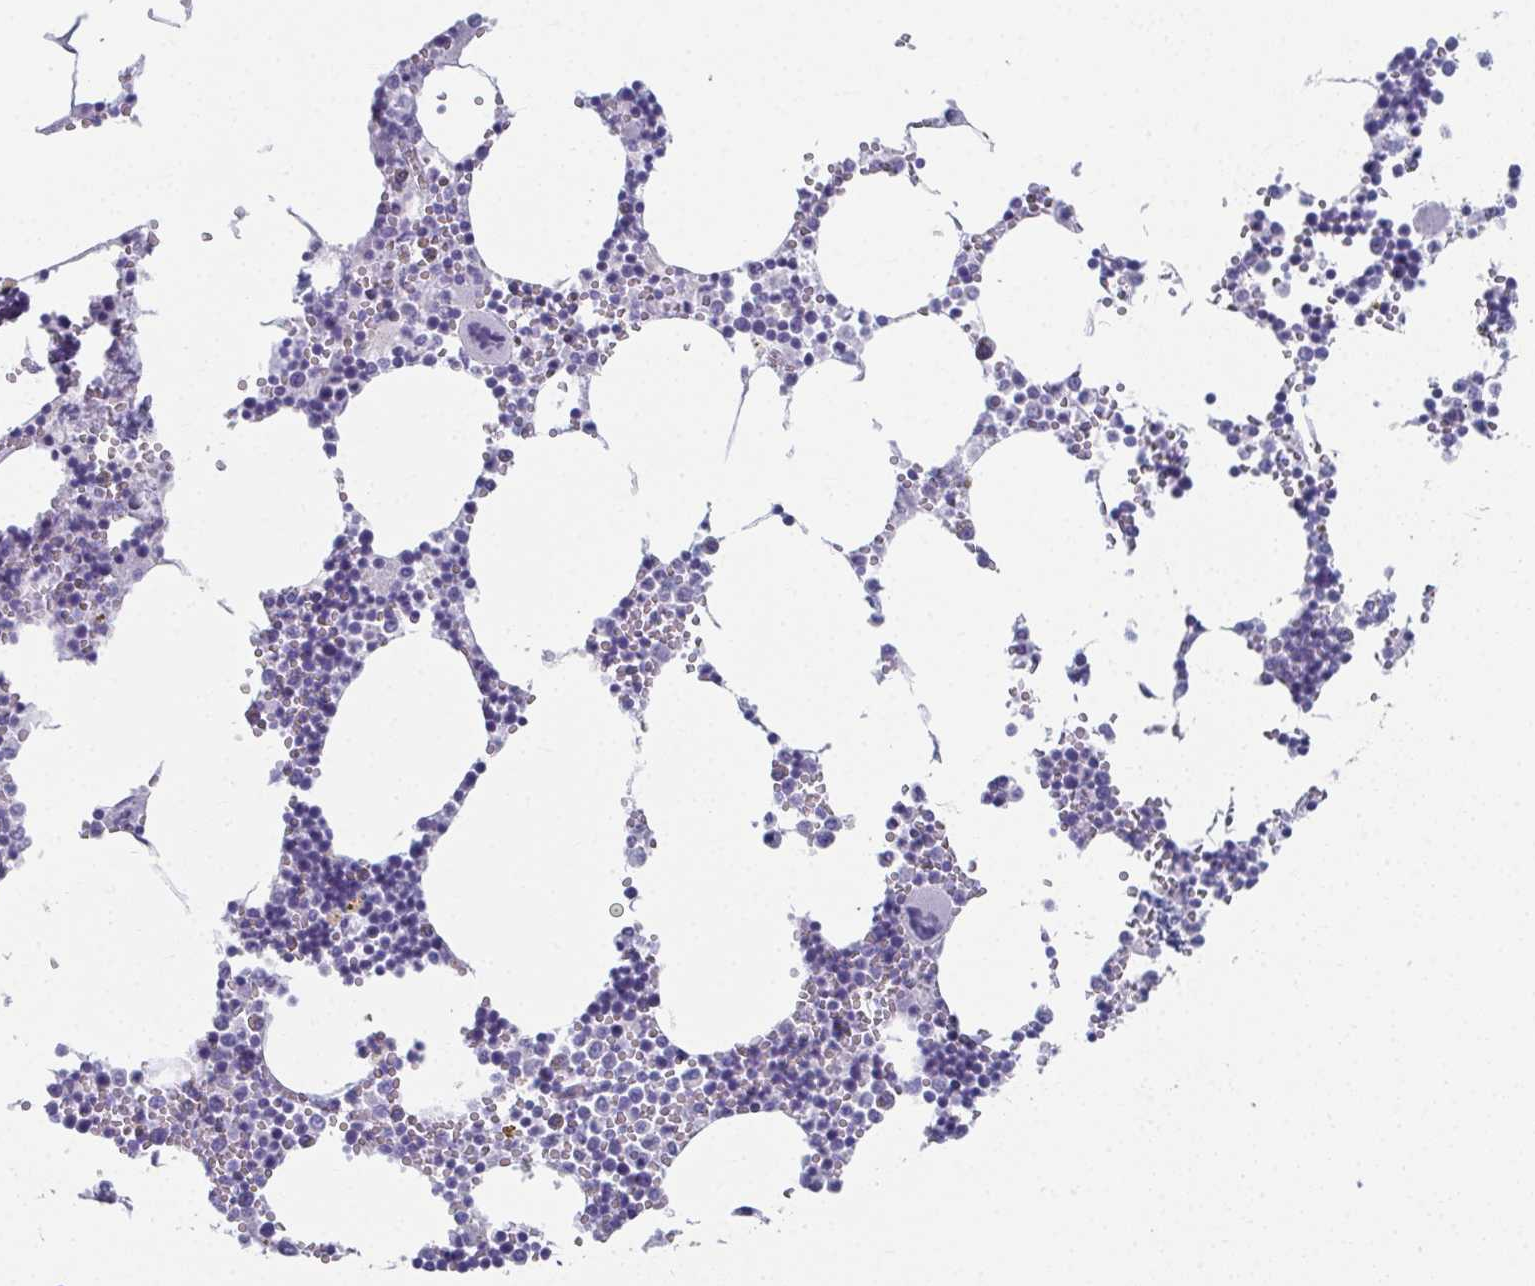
{"staining": {"intensity": "negative", "quantity": "none", "location": "none"}, "tissue": "bone marrow", "cell_type": "Hematopoietic cells", "image_type": "normal", "snomed": [{"axis": "morphology", "description": "Normal tissue, NOS"}, {"axis": "topography", "description": "Bone marrow"}], "caption": "Hematopoietic cells show no significant positivity in benign bone marrow. (DAB (3,3'-diaminobenzidine) immunohistochemistry (IHC) with hematoxylin counter stain).", "gene": "GHRL", "patient": {"sex": "male", "age": 54}}